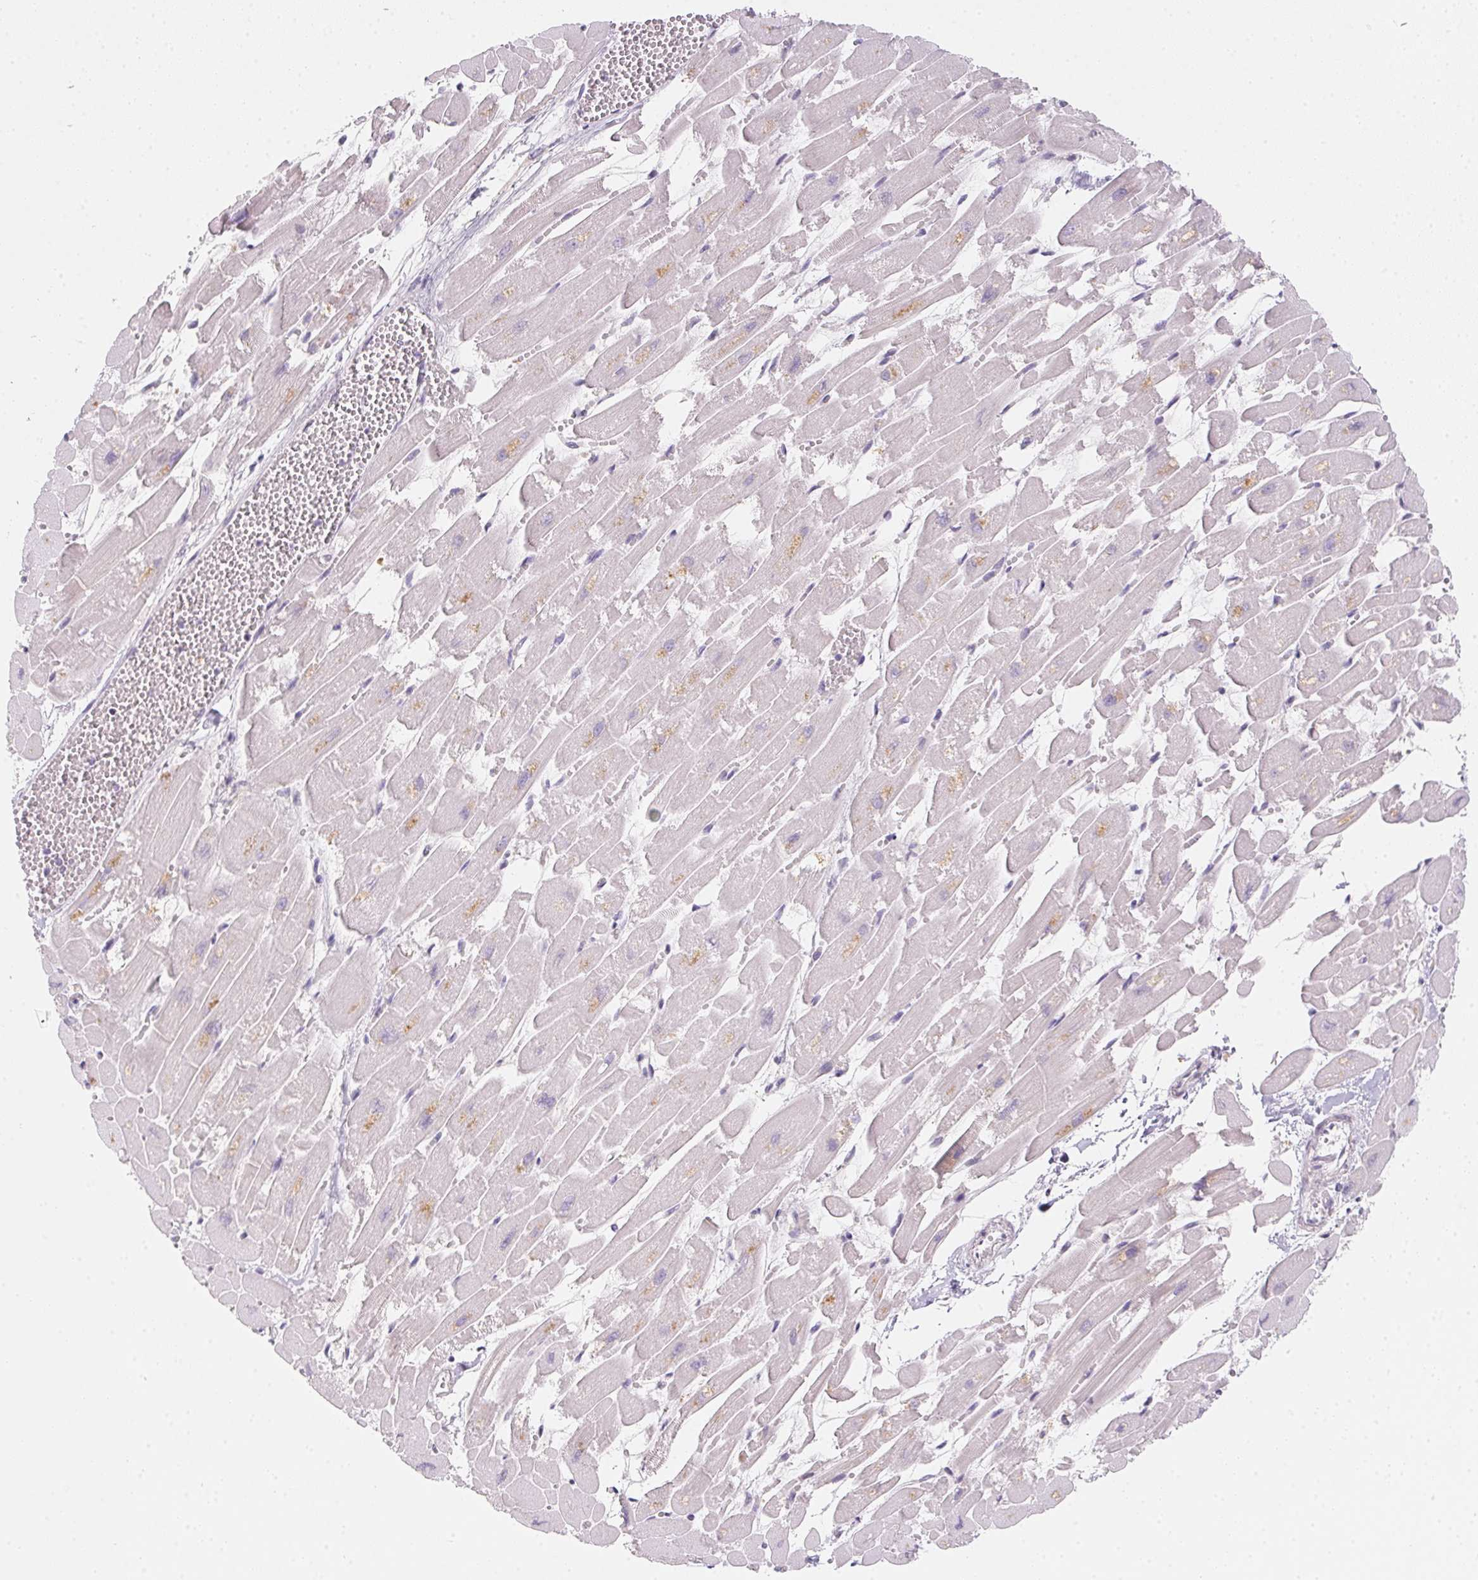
{"staining": {"intensity": "weak", "quantity": "<25%", "location": "cytoplasmic/membranous"}, "tissue": "heart muscle", "cell_type": "Cardiomyocytes", "image_type": "normal", "snomed": [{"axis": "morphology", "description": "Normal tissue, NOS"}, {"axis": "topography", "description": "Heart"}], "caption": "Histopathology image shows no protein expression in cardiomyocytes of normal heart muscle. The staining is performed using DAB brown chromogen with nuclei counter-stained in using hematoxylin.", "gene": "SLC6A18", "patient": {"sex": "female", "age": 52}}